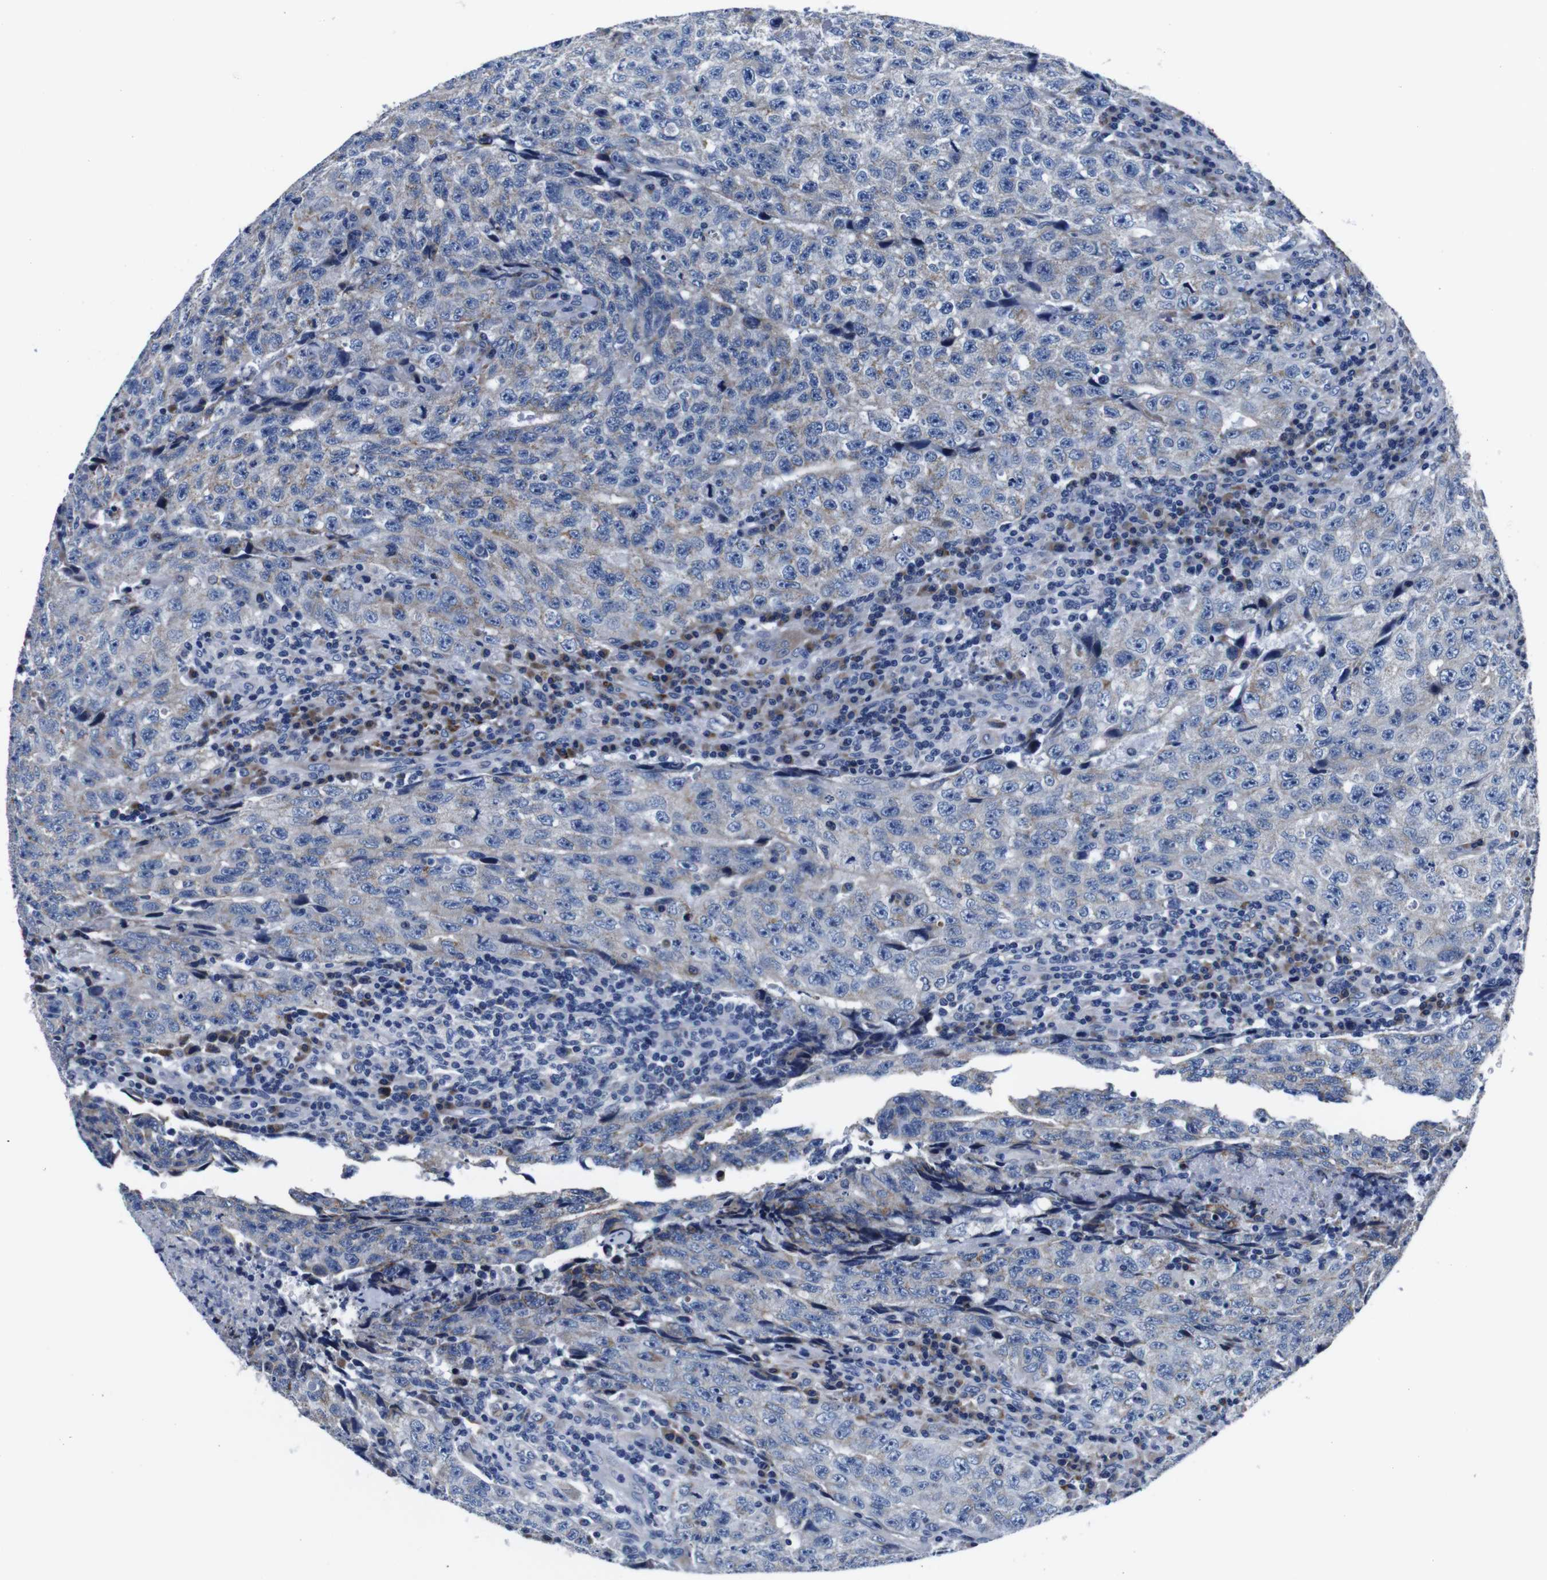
{"staining": {"intensity": "weak", "quantity": "<25%", "location": "cytoplasmic/membranous"}, "tissue": "testis cancer", "cell_type": "Tumor cells", "image_type": "cancer", "snomed": [{"axis": "morphology", "description": "Necrosis, NOS"}, {"axis": "morphology", "description": "Carcinoma, Embryonal, NOS"}, {"axis": "topography", "description": "Testis"}], "caption": "Tumor cells show no significant protein expression in testis embryonal carcinoma. (Stains: DAB immunohistochemistry (IHC) with hematoxylin counter stain, Microscopy: brightfield microscopy at high magnification).", "gene": "SNX19", "patient": {"sex": "male", "age": 19}}